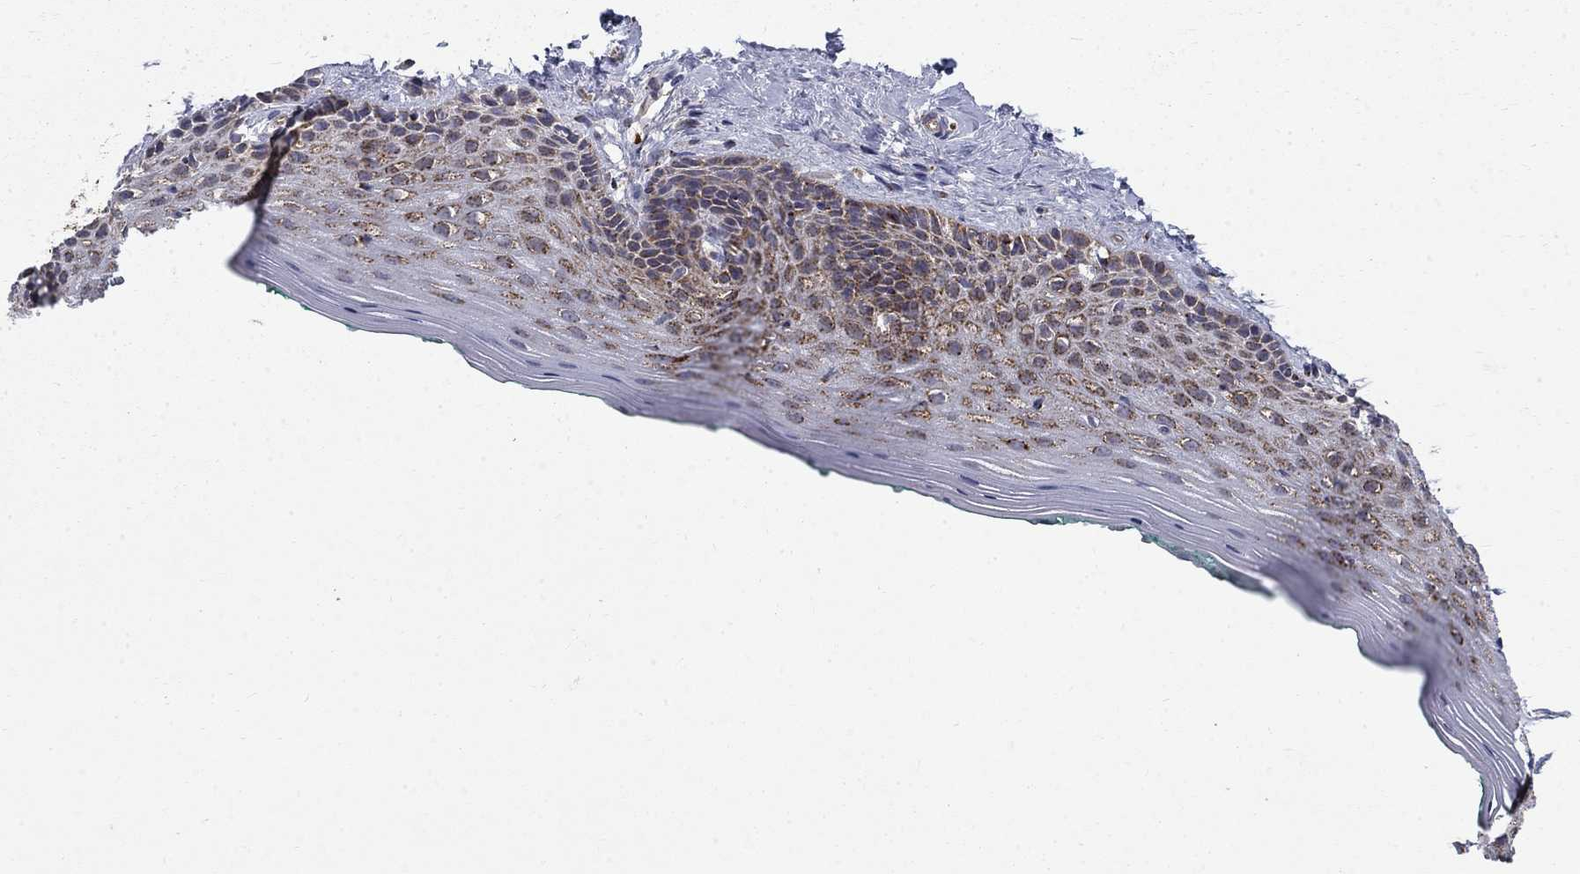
{"staining": {"intensity": "moderate", "quantity": "<25%", "location": "cytoplasmic/membranous"}, "tissue": "vagina", "cell_type": "Squamous epithelial cells", "image_type": "normal", "snomed": [{"axis": "morphology", "description": "Normal tissue, NOS"}, {"axis": "topography", "description": "Vagina"}], "caption": "Brown immunohistochemical staining in benign human vagina shows moderate cytoplasmic/membranous staining in about <25% of squamous epithelial cells.", "gene": "PCBP3", "patient": {"sex": "female", "age": 45}}